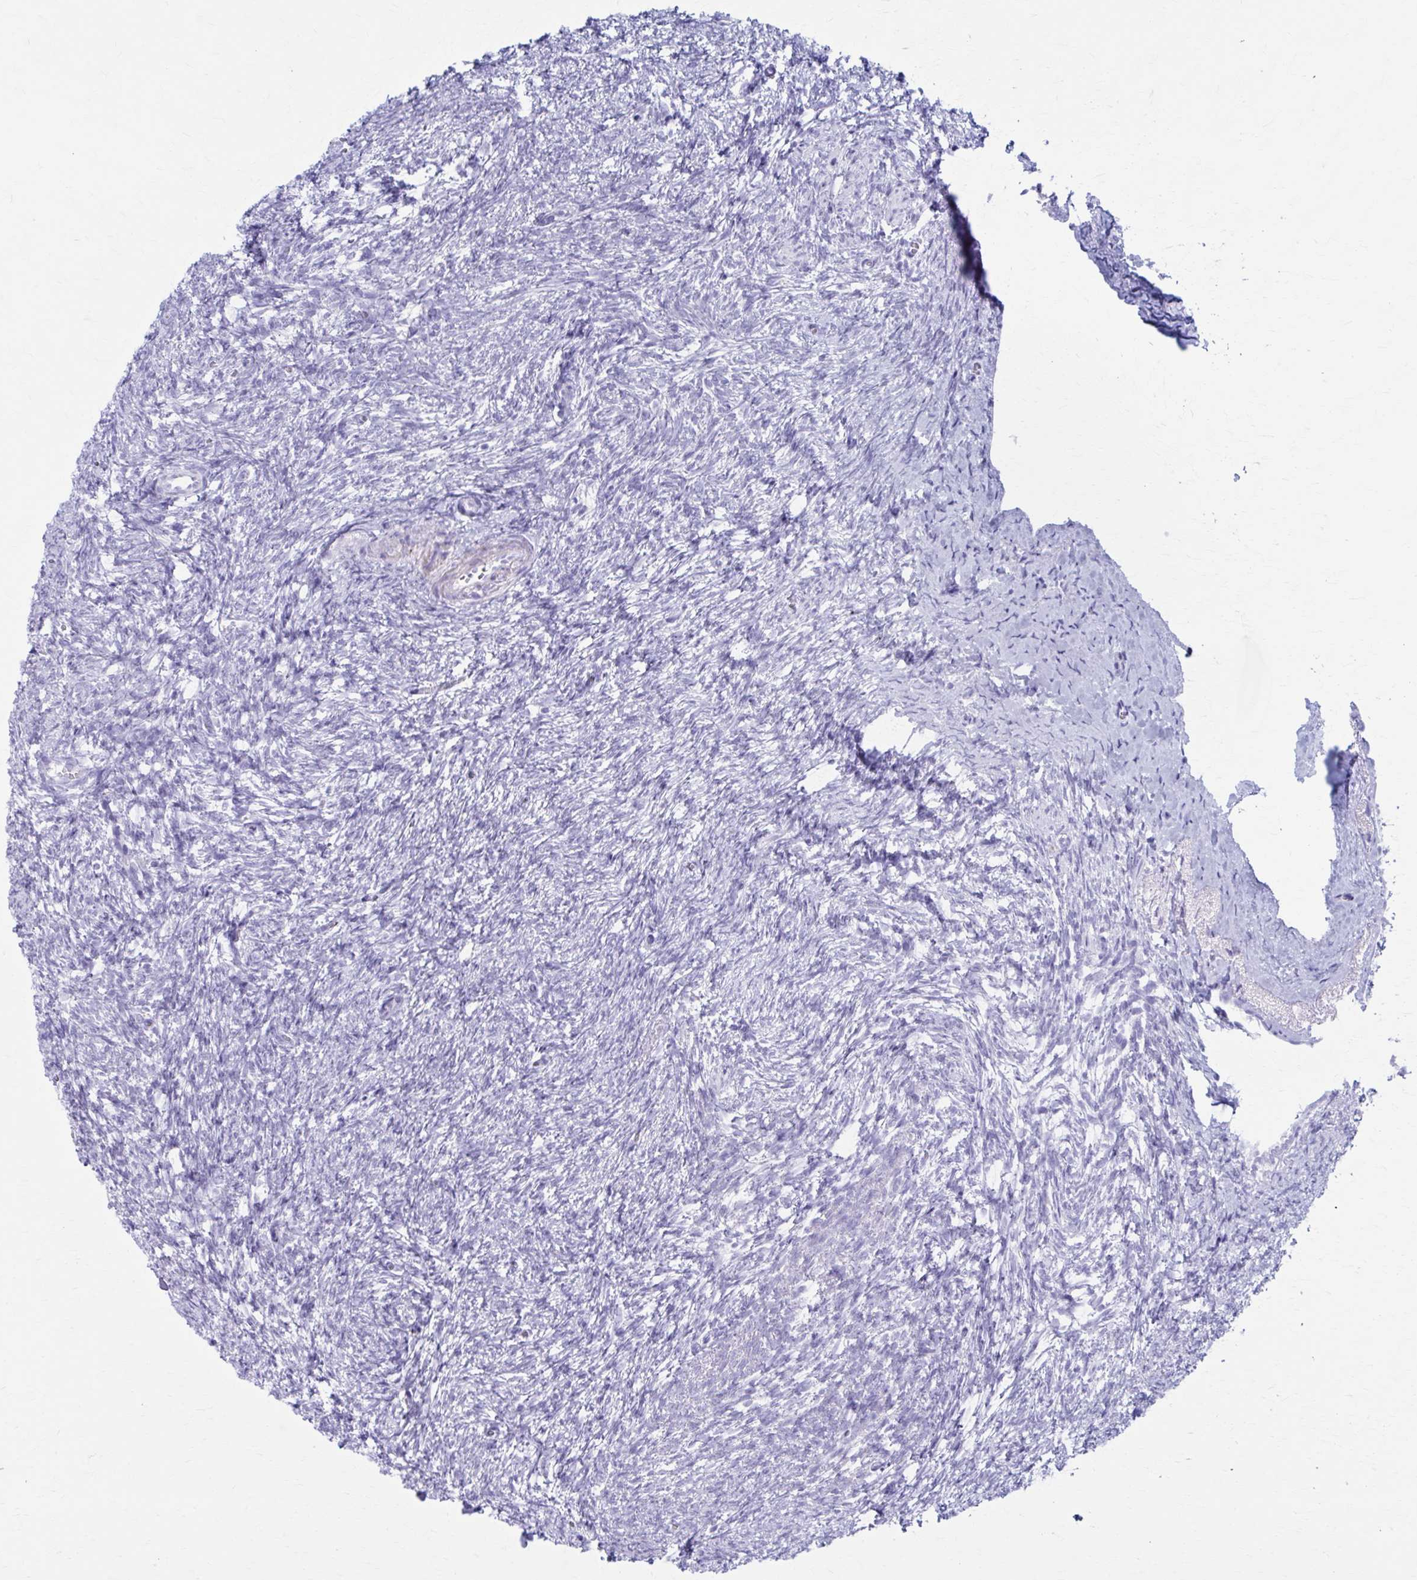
{"staining": {"intensity": "negative", "quantity": "none", "location": "none"}, "tissue": "ovary", "cell_type": "Ovarian stroma cells", "image_type": "normal", "snomed": [{"axis": "morphology", "description": "Normal tissue, NOS"}, {"axis": "topography", "description": "Ovary"}], "caption": "Immunohistochemical staining of benign human ovary reveals no significant staining in ovarian stroma cells. (DAB immunohistochemistry visualized using brightfield microscopy, high magnification).", "gene": "KCNE2", "patient": {"sex": "female", "age": 41}}